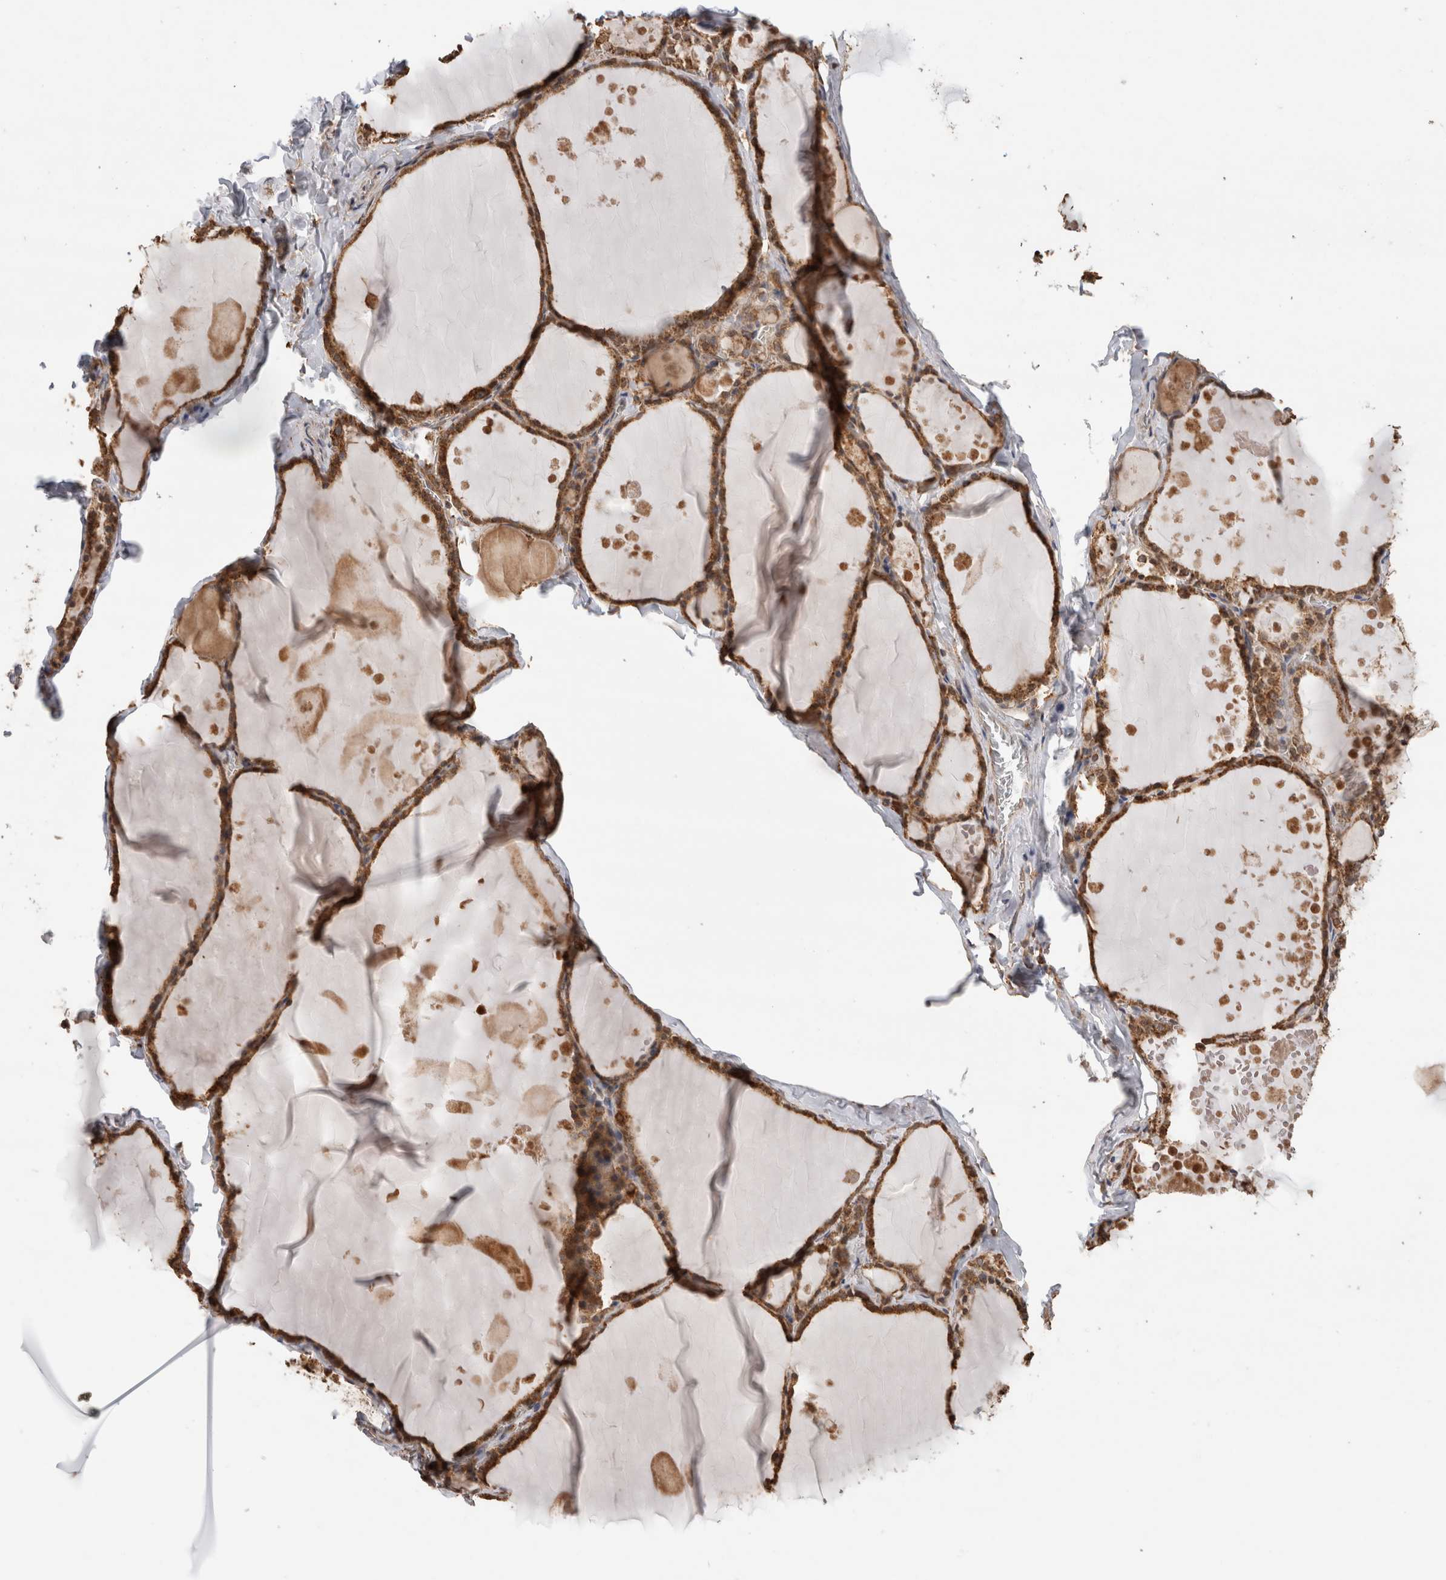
{"staining": {"intensity": "moderate", "quantity": ">75%", "location": "cytoplasmic/membranous"}, "tissue": "thyroid gland", "cell_type": "Glandular cells", "image_type": "normal", "snomed": [{"axis": "morphology", "description": "Normal tissue, NOS"}, {"axis": "topography", "description": "Thyroid gland"}], "caption": "Immunohistochemistry (DAB (3,3'-diaminobenzidine)) staining of benign thyroid gland exhibits moderate cytoplasmic/membranous protein positivity in approximately >75% of glandular cells.", "gene": "IMMP2L", "patient": {"sex": "male", "age": 56}}